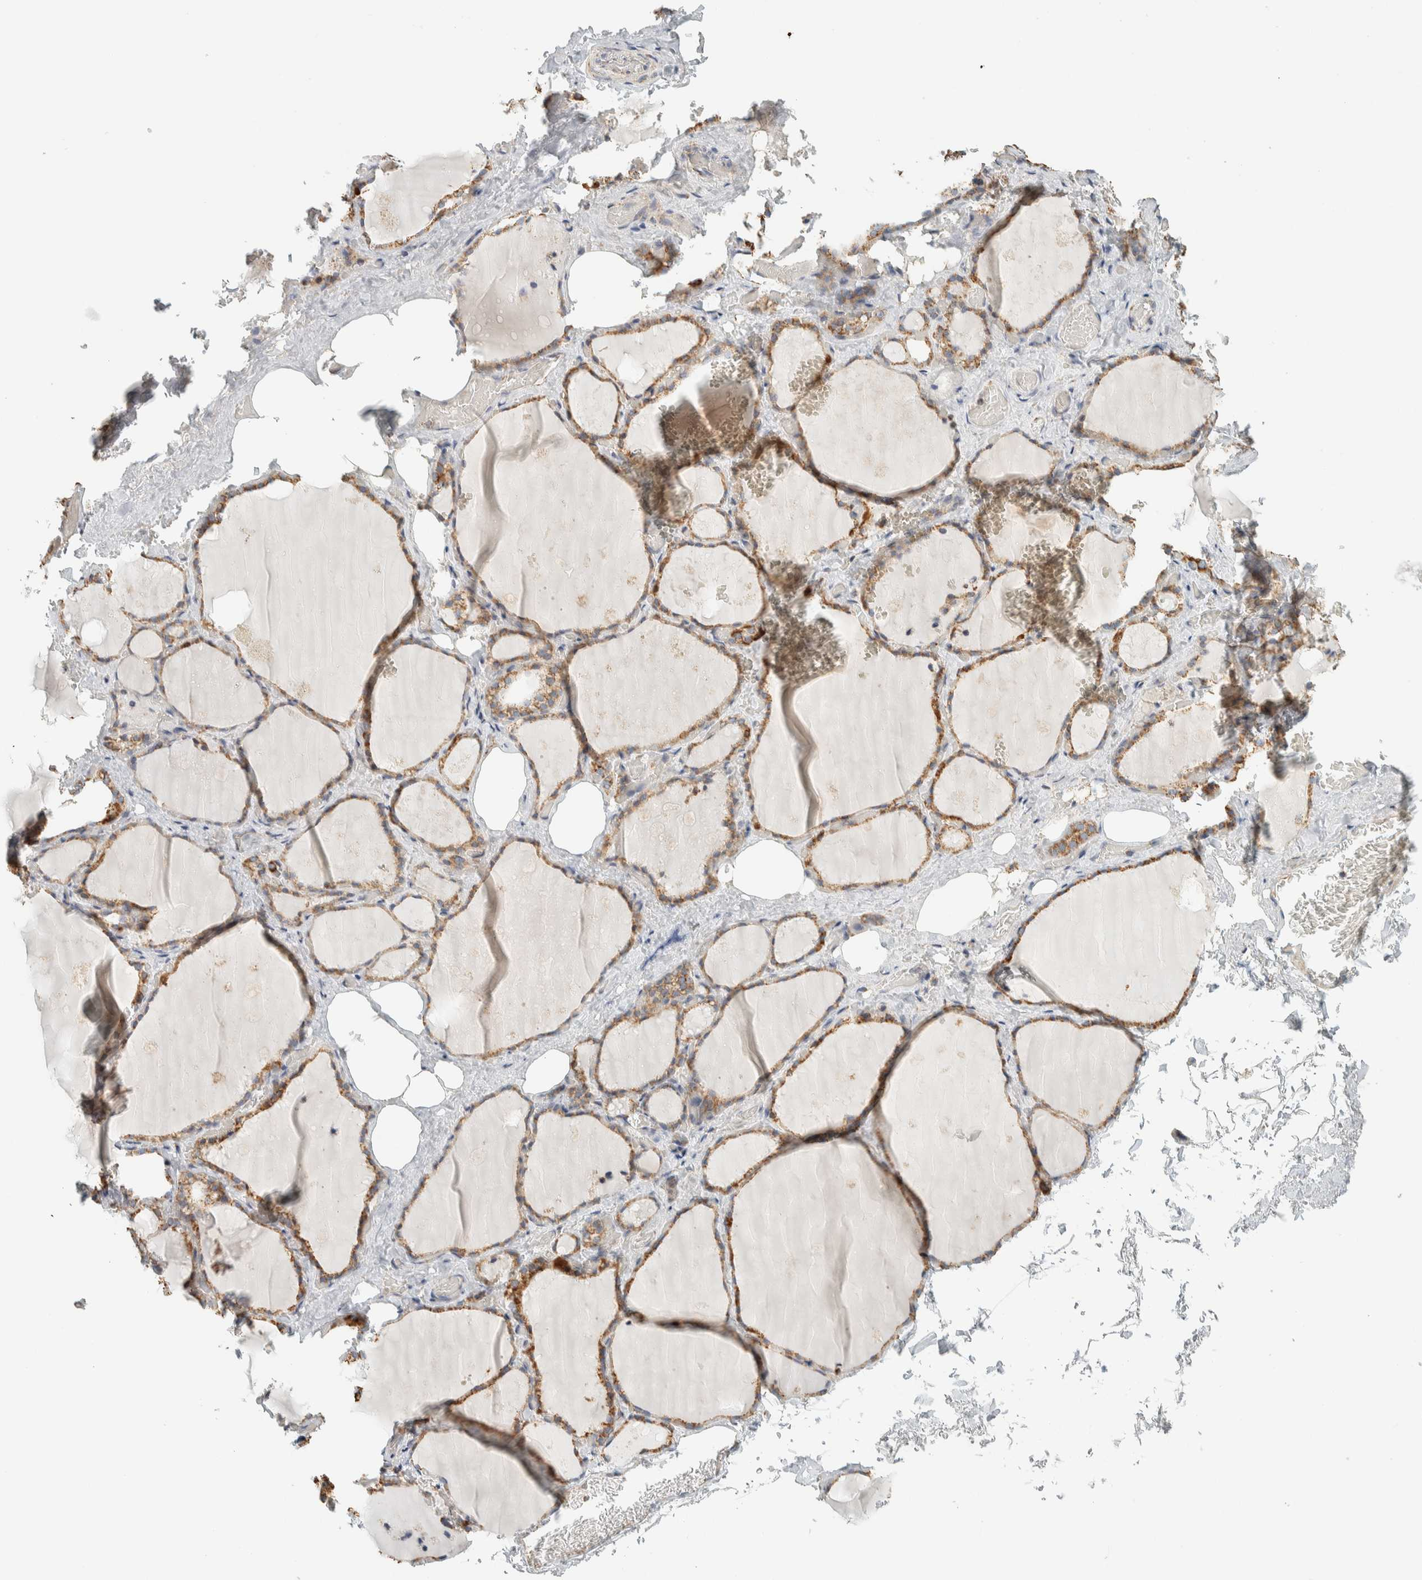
{"staining": {"intensity": "moderate", "quantity": ">75%", "location": "cytoplasmic/membranous"}, "tissue": "thyroid gland", "cell_type": "Glandular cells", "image_type": "normal", "snomed": [{"axis": "morphology", "description": "Normal tissue, NOS"}, {"axis": "topography", "description": "Thyroid gland"}], "caption": "A micrograph of human thyroid gland stained for a protein shows moderate cytoplasmic/membranous brown staining in glandular cells.", "gene": "ZNF454", "patient": {"sex": "male", "age": 61}}